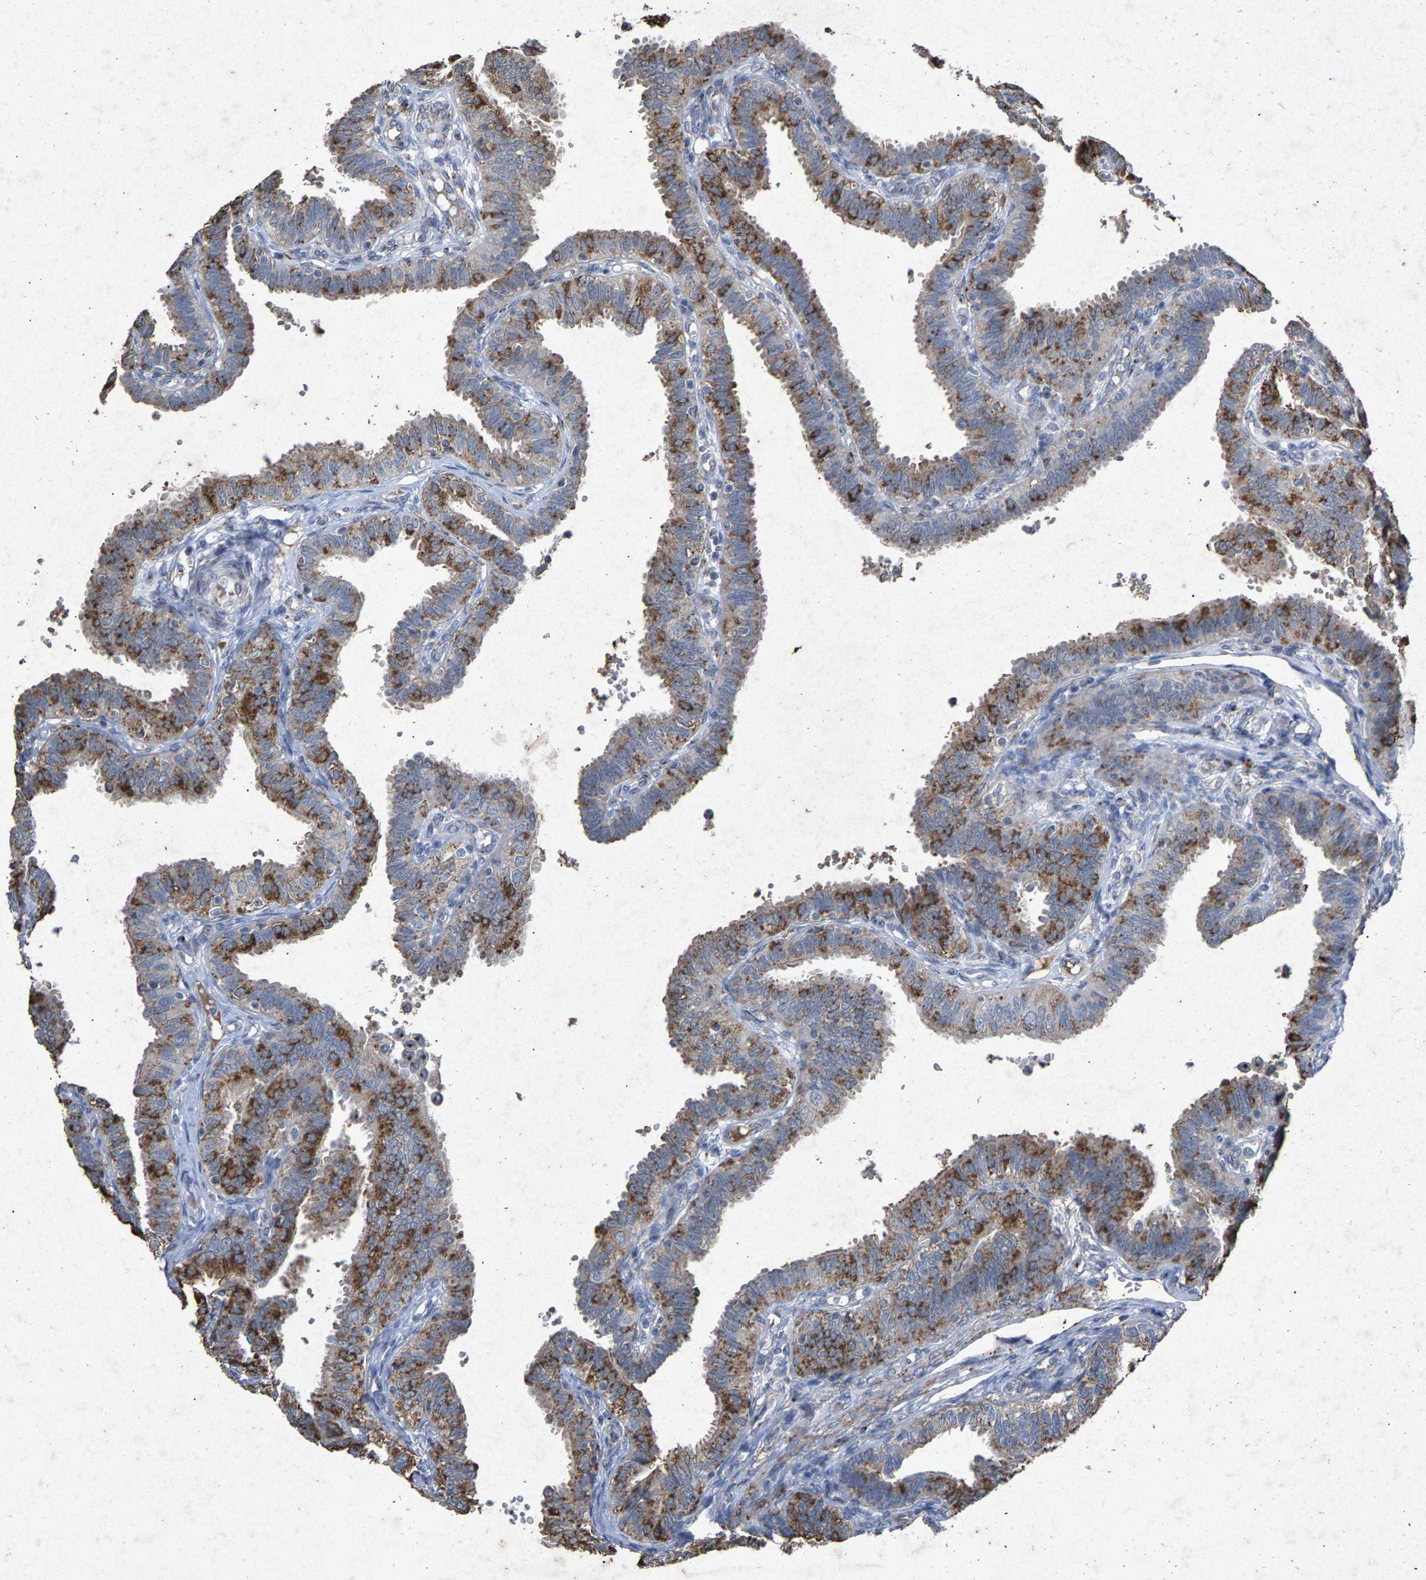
{"staining": {"intensity": "moderate", "quantity": ">75%", "location": "cytoplasmic/membranous"}, "tissue": "fallopian tube", "cell_type": "Glandular cells", "image_type": "normal", "snomed": [{"axis": "morphology", "description": "Normal tissue, NOS"}, {"axis": "topography", "description": "Fallopian tube"}, {"axis": "topography", "description": "Placenta"}], "caption": "This is an image of IHC staining of unremarkable fallopian tube, which shows moderate expression in the cytoplasmic/membranous of glandular cells.", "gene": "MAN2A1", "patient": {"sex": "female", "age": 34}}